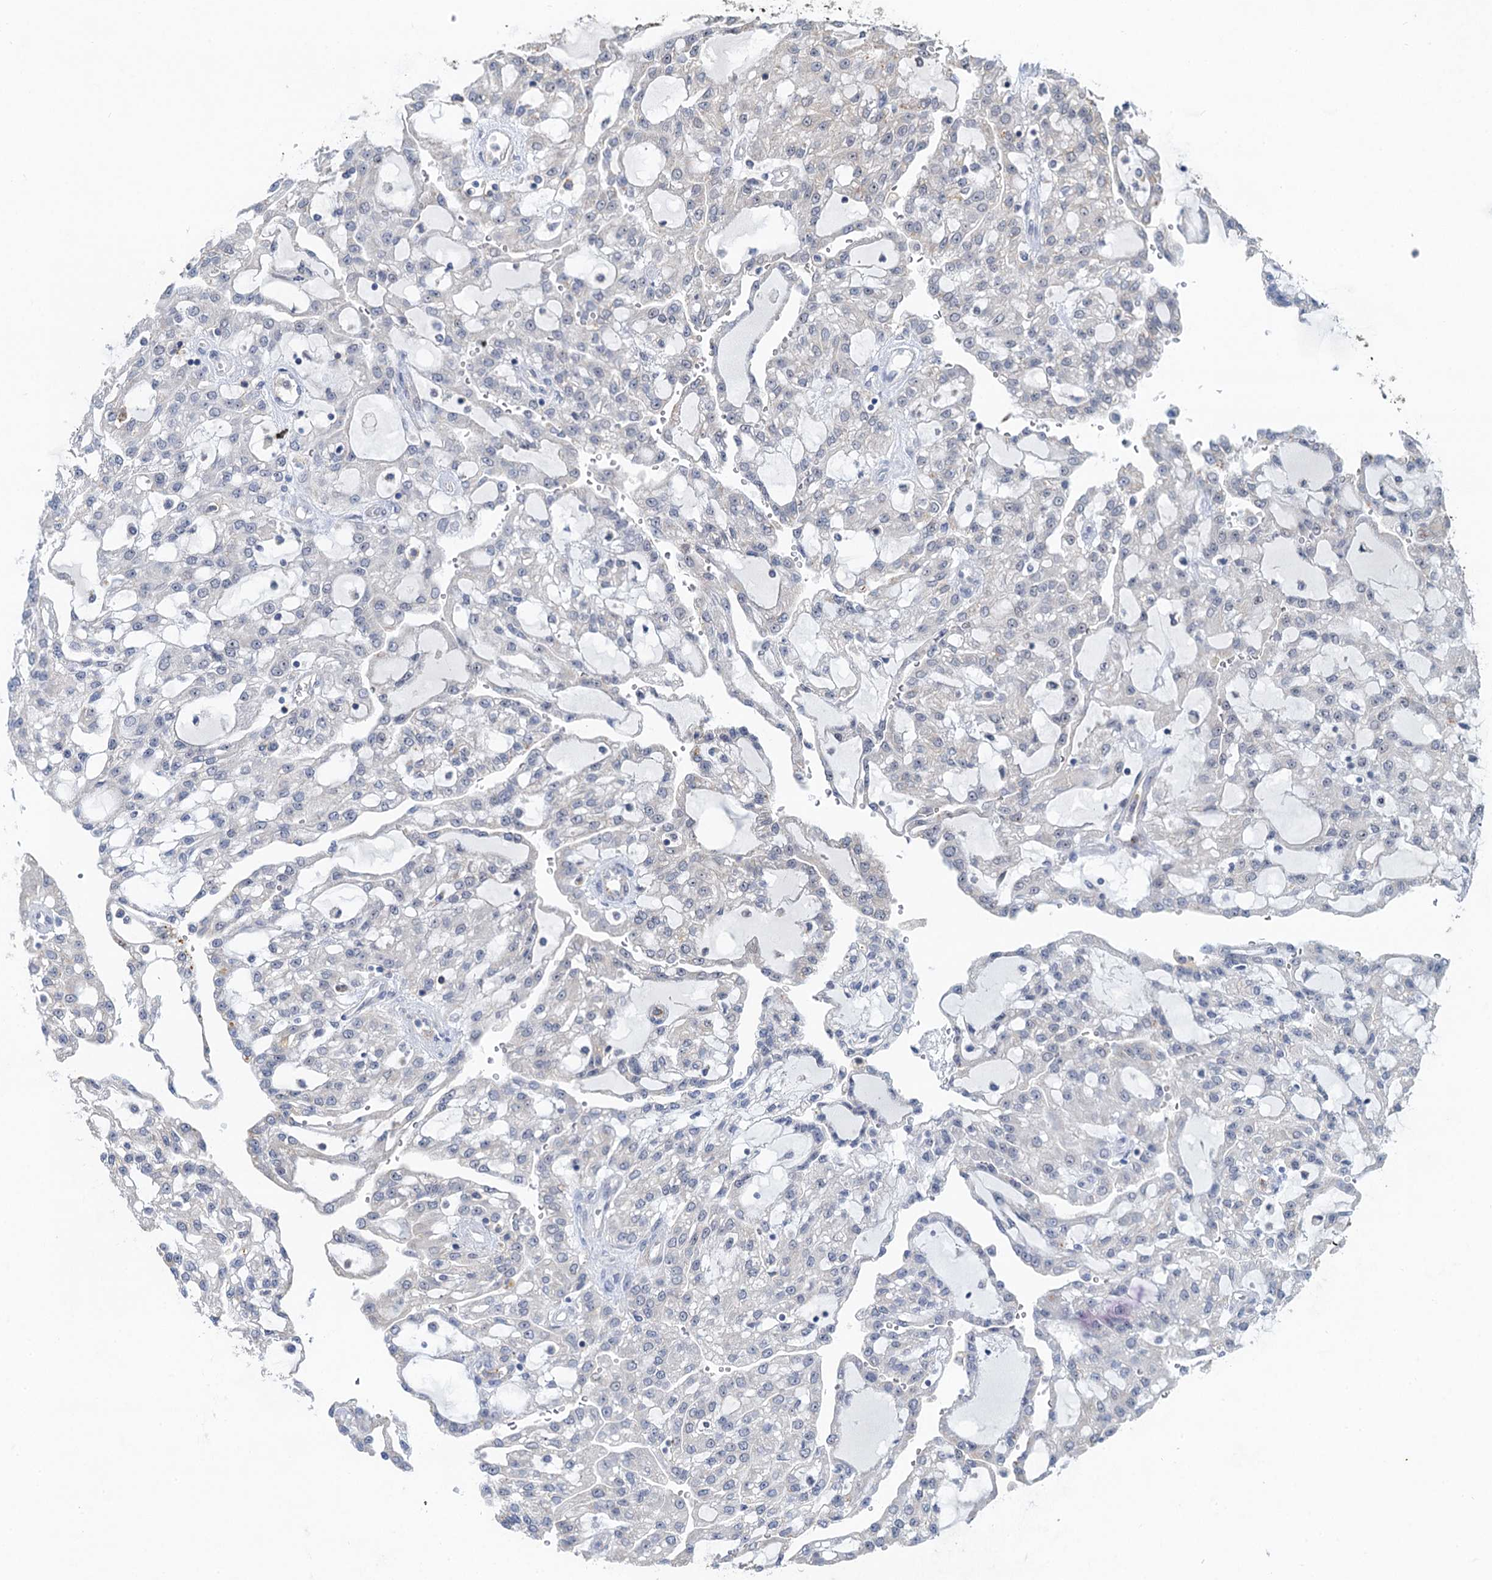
{"staining": {"intensity": "negative", "quantity": "none", "location": "none"}, "tissue": "renal cancer", "cell_type": "Tumor cells", "image_type": "cancer", "snomed": [{"axis": "morphology", "description": "Adenocarcinoma, NOS"}, {"axis": "topography", "description": "Kidney"}], "caption": "Immunohistochemistry (IHC) of renal cancer (adenocarcinoma) exhibits no expression in tumor cells. (Immunohistochemistry (IHC), brightfield microscopy, high magnification).", "gene": "TMA16", "patient": {"sex": "male", "age": 63}}